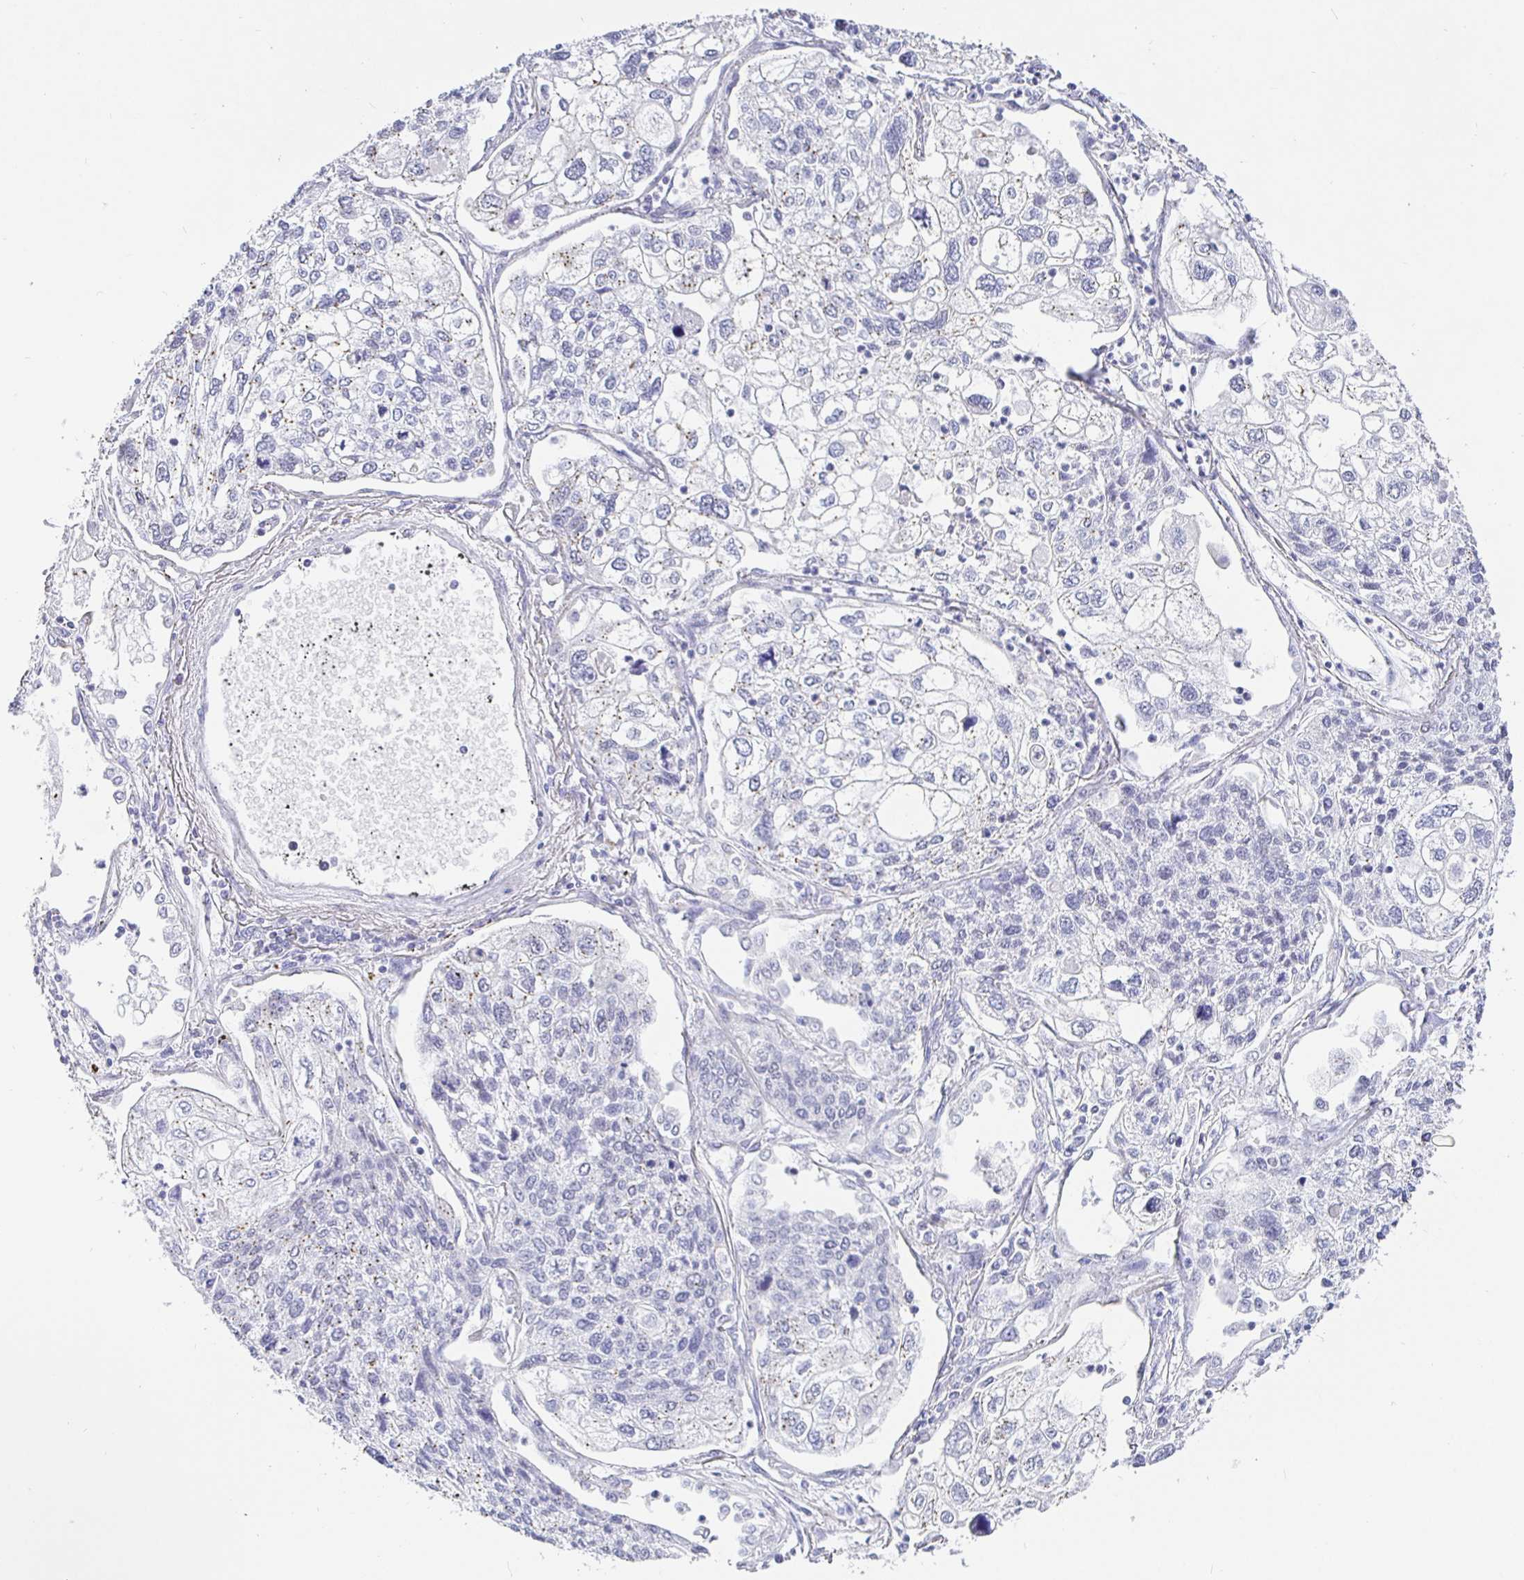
{"staining": {"intensity": "negative", "quantity": "none", "location": "none"}, "tissue": "lung cancer", "cell_type": "Tumor cells", "image_type": "cancer", "snomed": [{"axis": "morphology", "description": "Squamous cell carcinoma, NOS"}, {"axis": "topography", "description": "Lung"}], "caption": "Human lung cancer (squamous cell carcinoma) stained for a protein using immunohistochemistry shows no staining in tumor cells.", "gene": "EZHIP", "patient": {"sex": "male", "age": 74}}